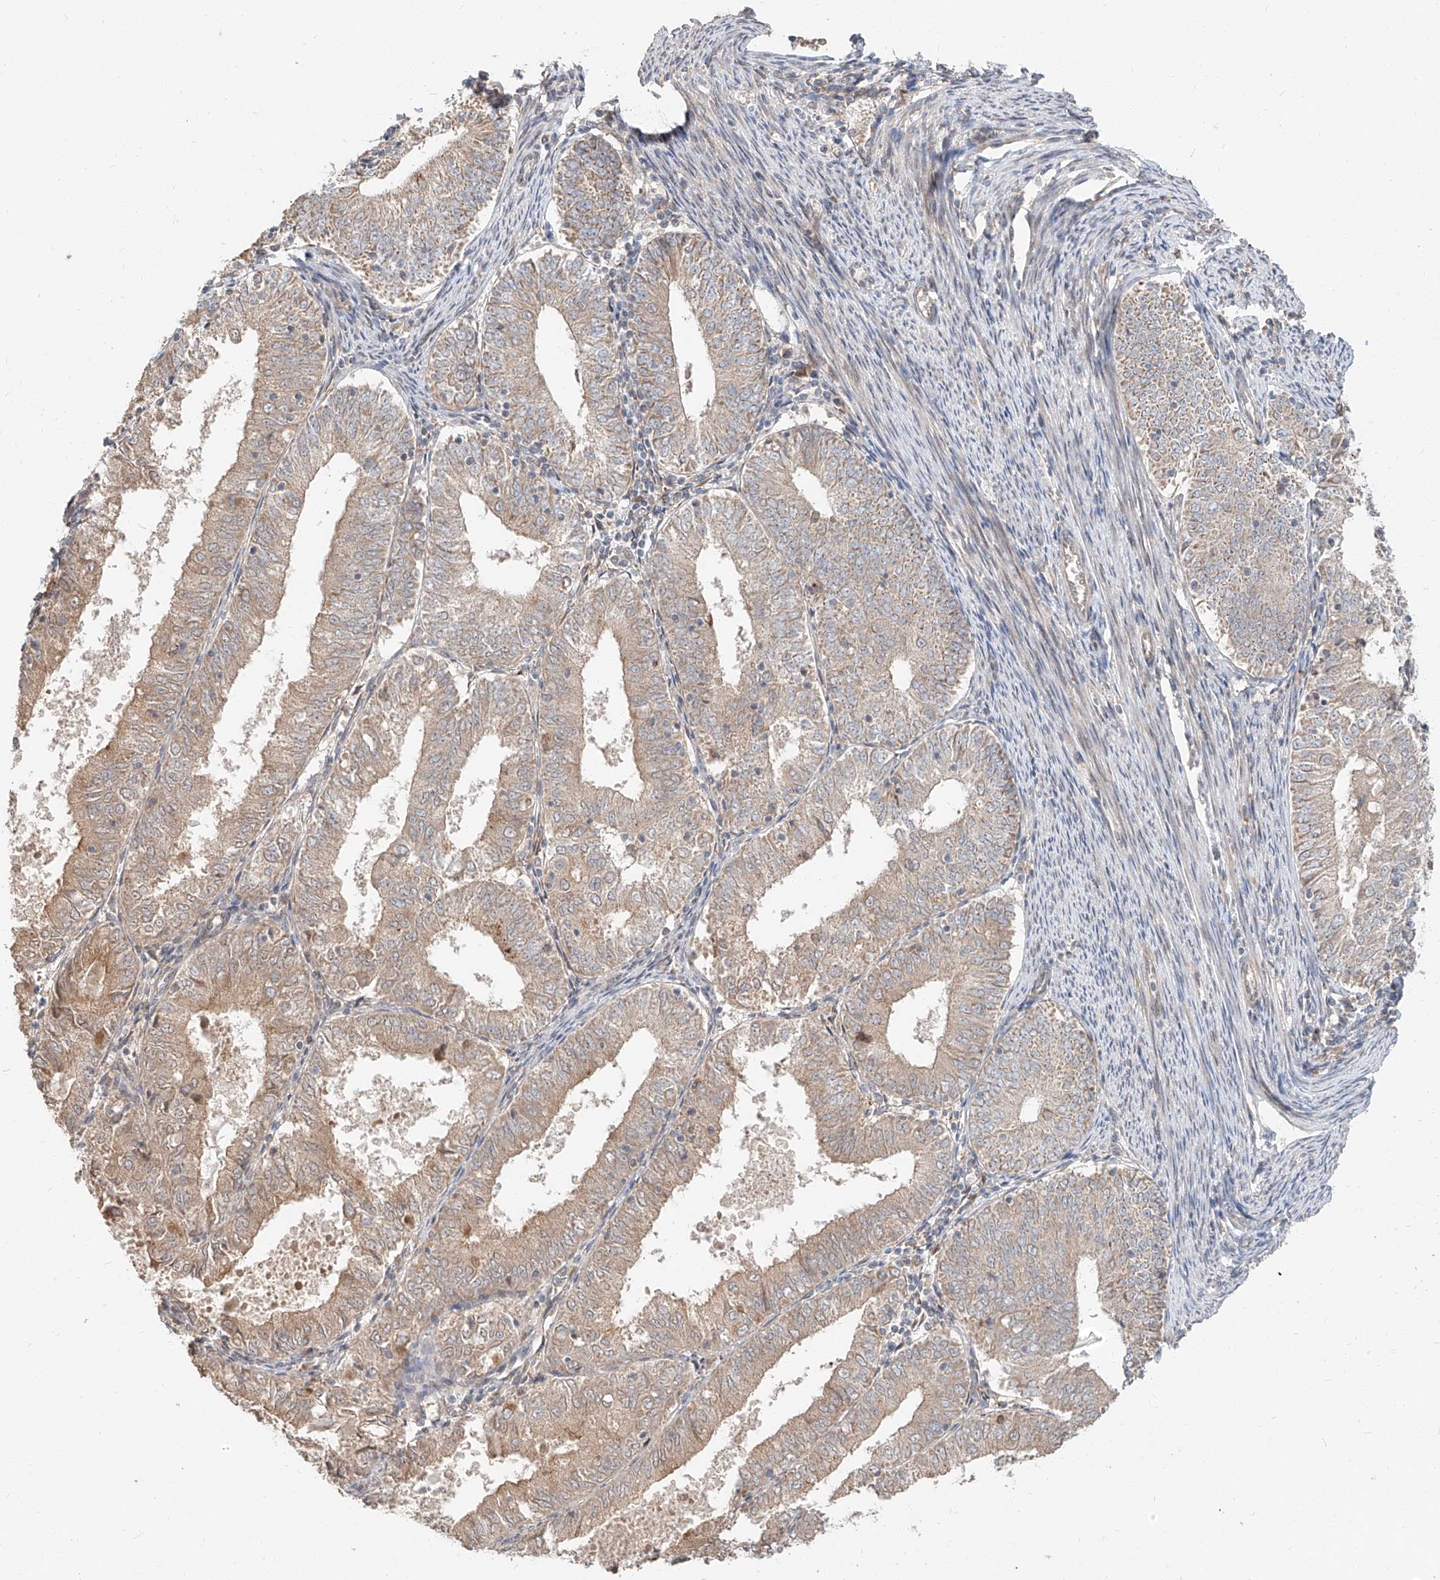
{"staining": {"intensity": "weak", "quantity": "25%-75%", "location": "cytoplasmic/membranous"}, "tissue": "endometrial cancer", "cell_type": "Tumor cells", "image_type": "cancer", "snomed": [{"axis": "morphology", "description": "Adenocarcinoma, NOS"}, {"axis": "topography", "description": "Endometrium"}], "caption": "High-magnification brightfield microscopy of endometrial cancer stained with DAB (brown) and counterstained with hematoxylin (blue). tumor cells exhibit weak cytoplasmic/membranous staining is seen in approximately25%-75% of cells.", "gene": "STX19", "patient": {"sex": "female", "age": 57}}